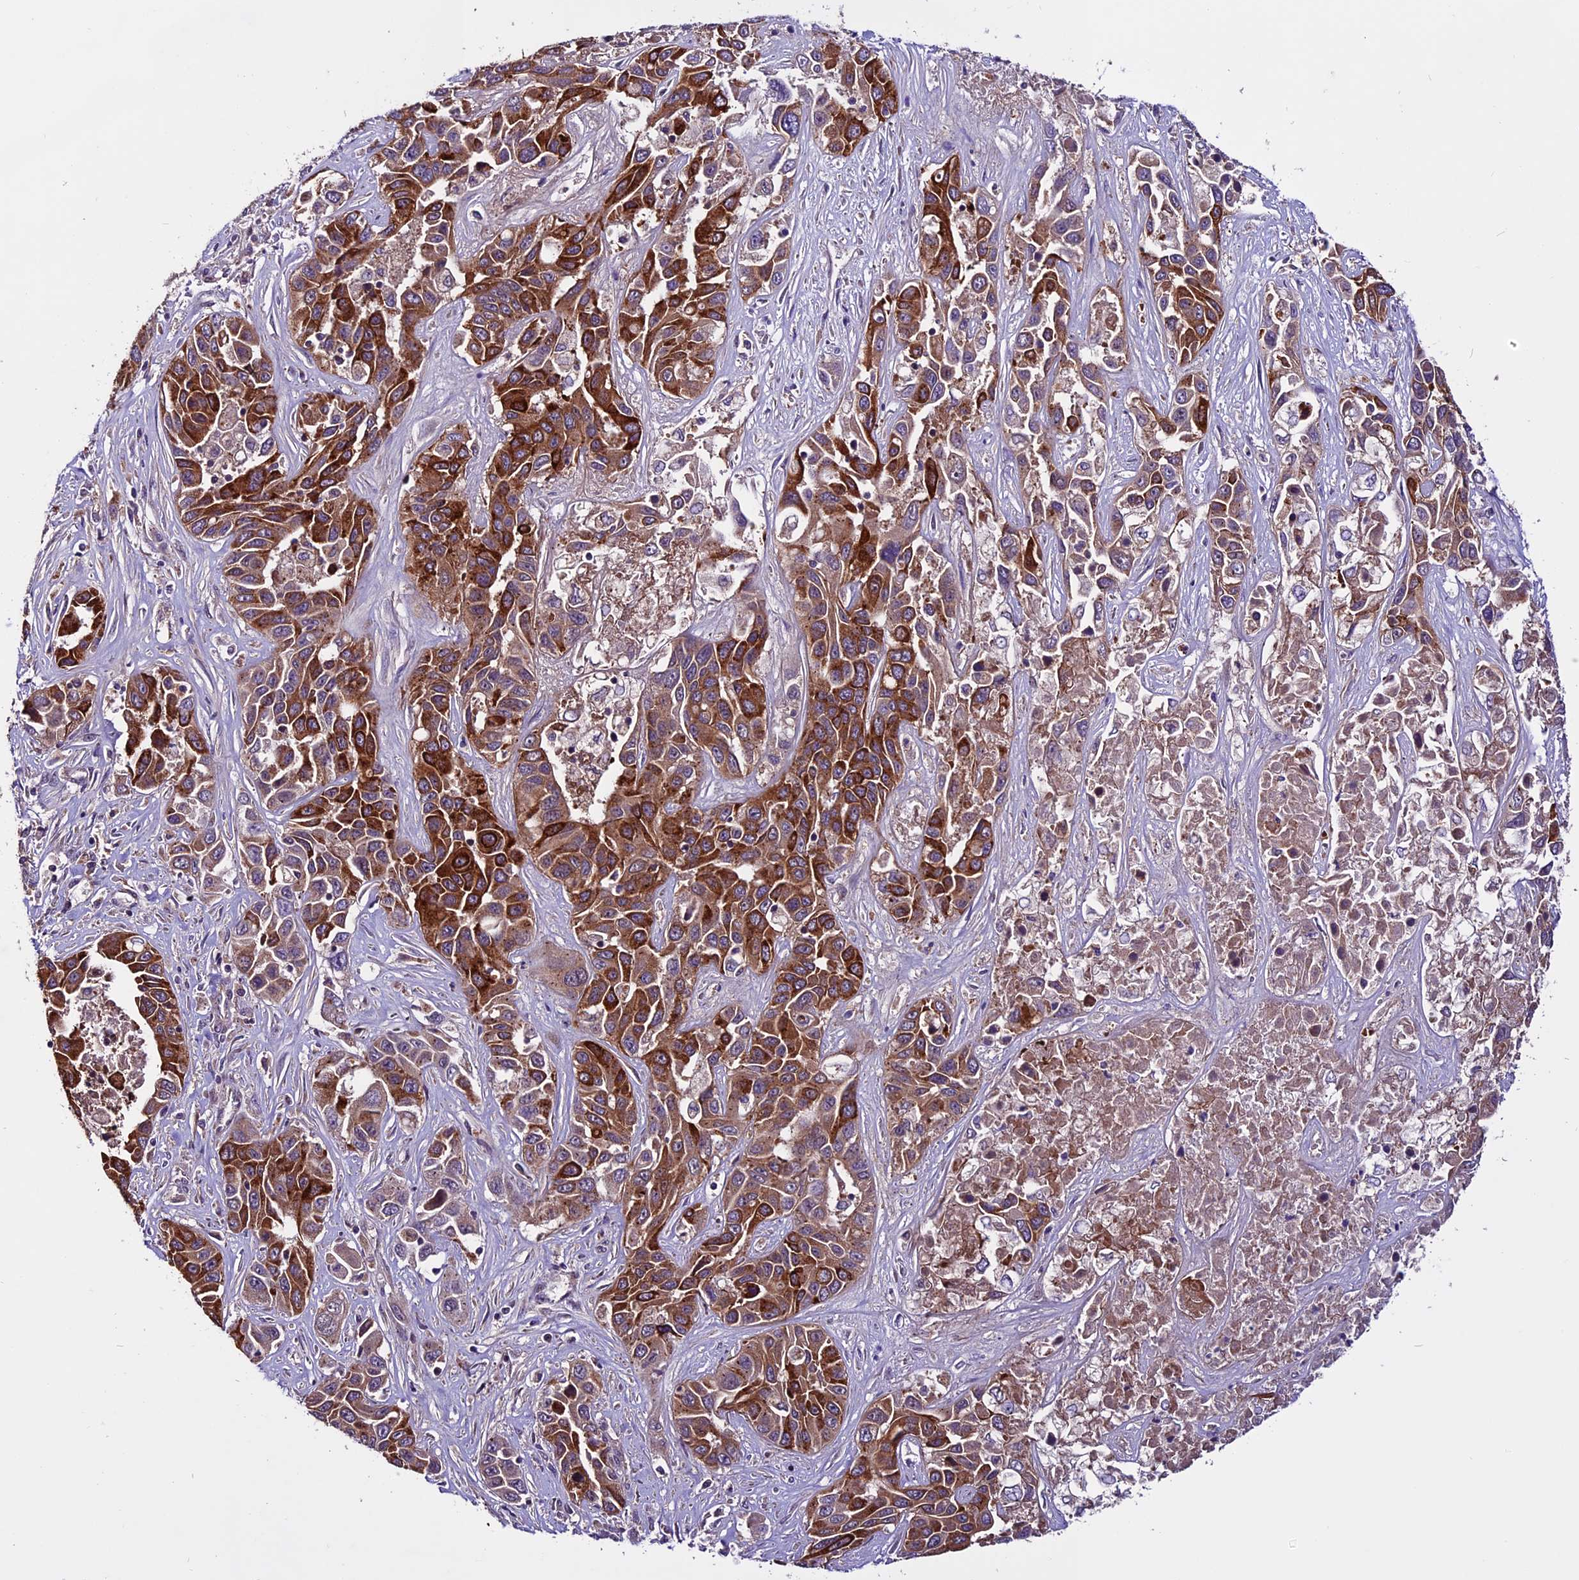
{"staining": {"intensity": "strong", "quantity": ">75%", "location": "cytoplasmic/membranous"}, "tissue": "liver cancer", "cell_type": "Tumor cells", "image_type": "cancer", "snomed": [{"axis": "morphology", "description": "Cholangiocarcinoma"}, {"axis": "topography", "description": "Liver"}], "caption": "Liver cancer (cholangiocarcinoma) stained with DAB IHC exhibits high levels of strong cytoplasmic/membranous positivity in about >75% of tumor cells.", "gene": "RINL", "patient": {"sex": "female", "age": 52}}